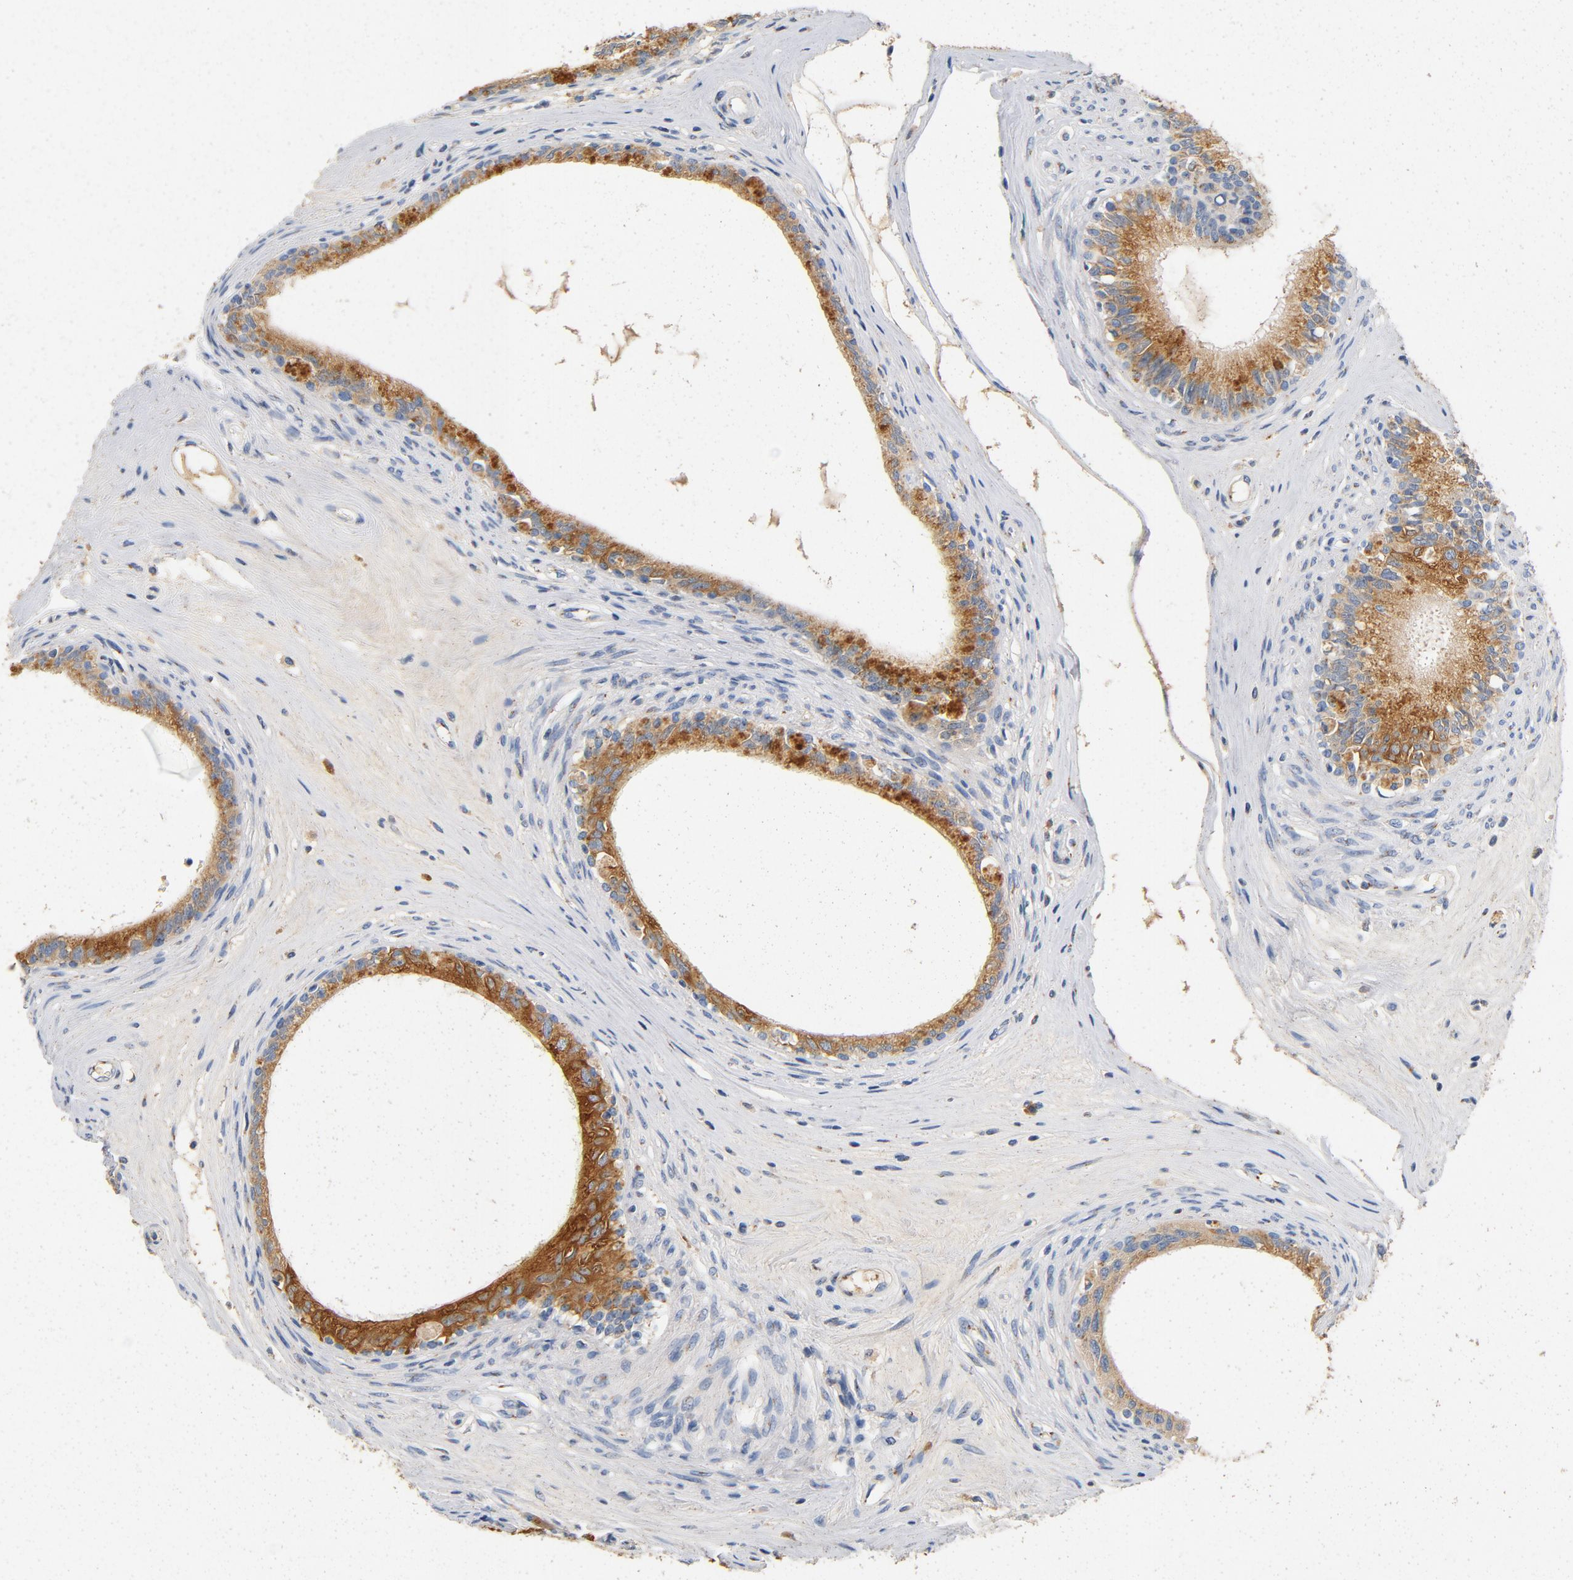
{"staining": {"intensity": "strong", "quantity": ">75%", "location": "cytoplasmic/membranous"}, "tissue": "epididymis", "cell_type": "Glandular cells", "image_type": "normal", "snomed": [{"axis": "morphology", "description": "Normal tissue, NOS"}, {"axis": "morphology", "description": "Inflammation, NOS"}, {"axis": "topography", "description": "Epididymis"}], "caption": "Immunohistochemistry histopathology image of unremarkable epididymis stained for a protein (brown), which reveals high levels of strong cytoplasmic/membranous staining in about >75% of glandular cells.", "gene": "LMAN2", "patient": {"sex": "male", "age": 84}}